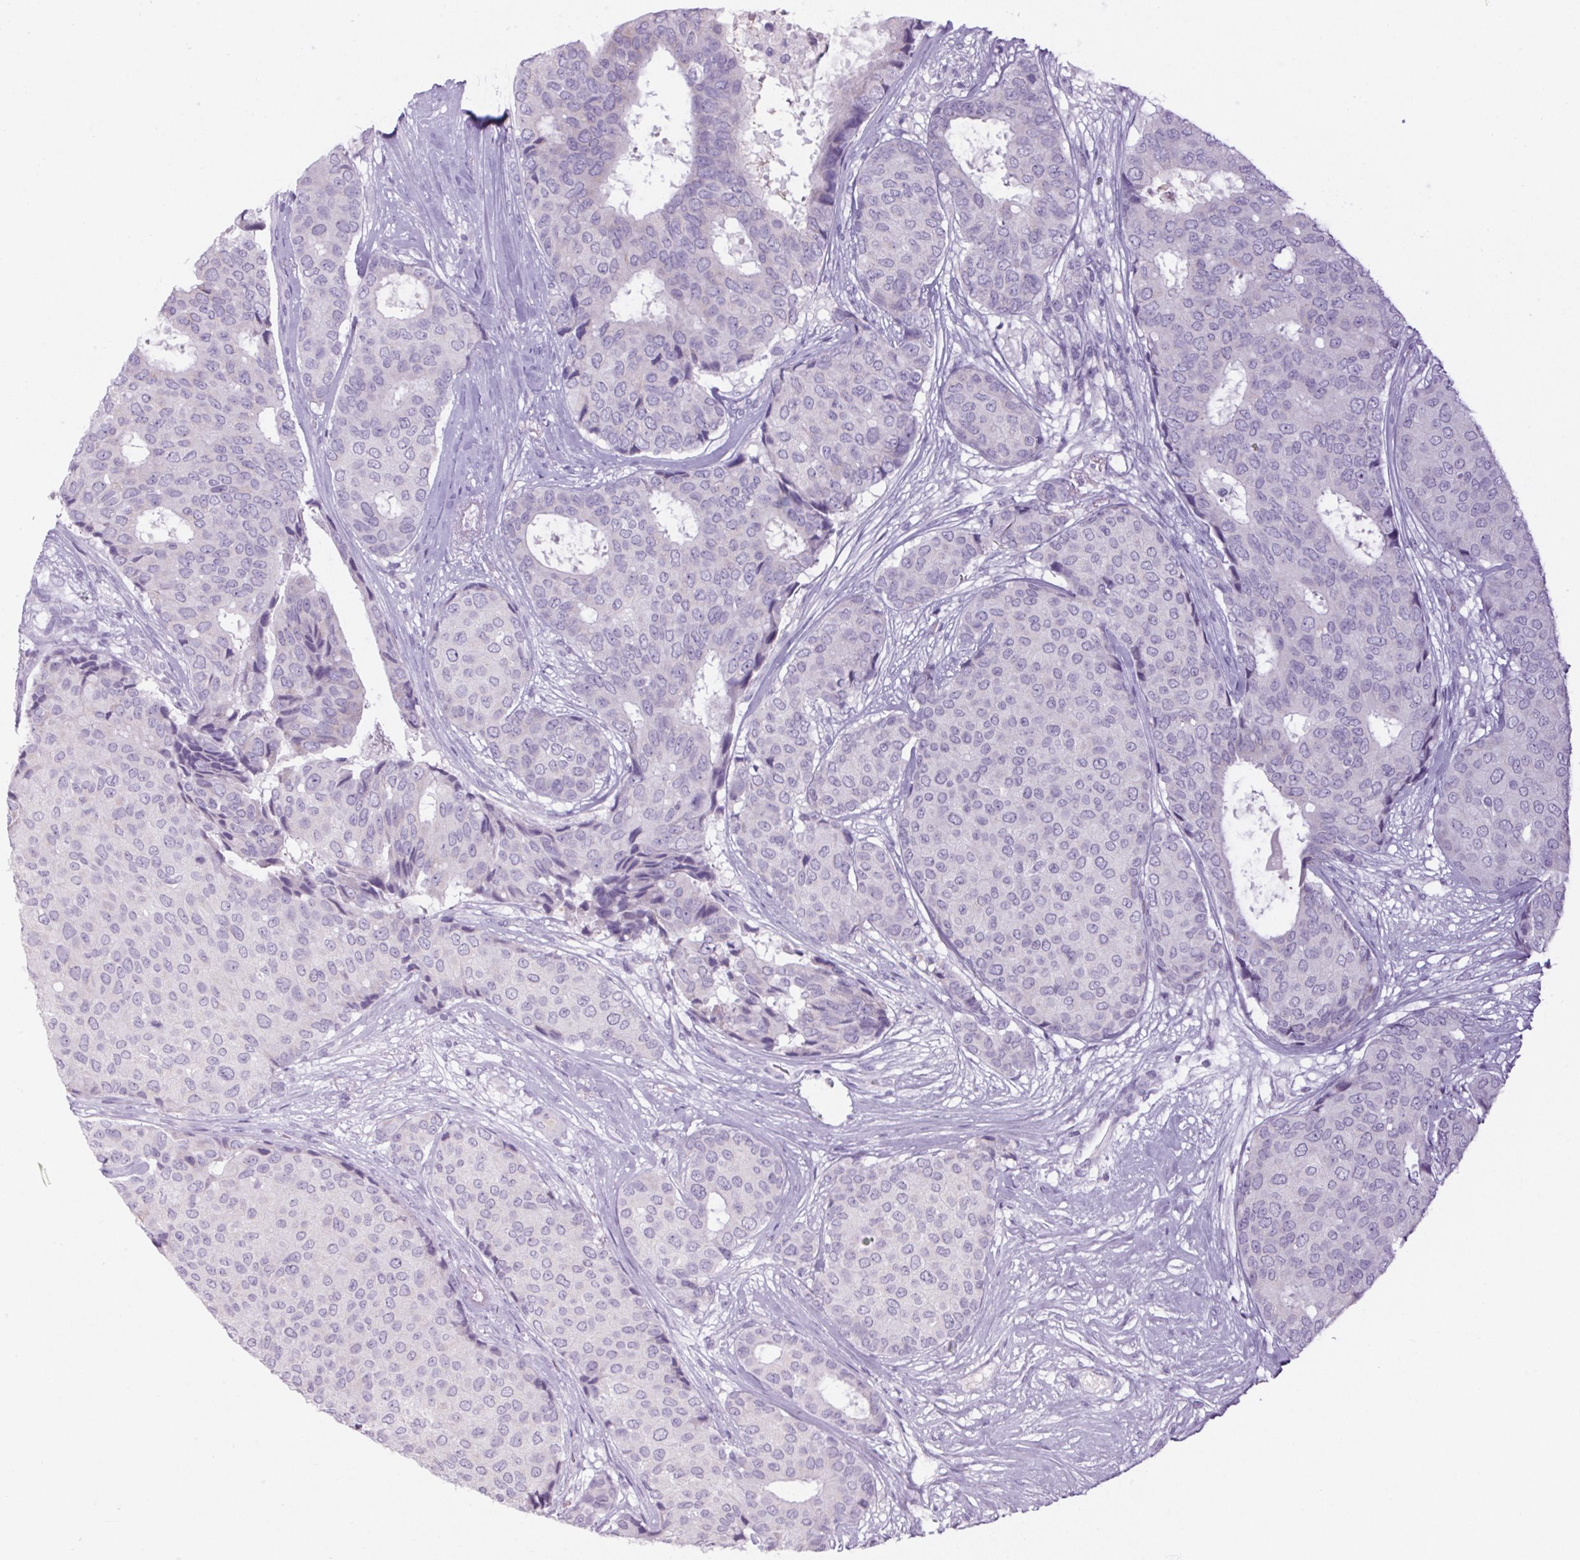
{"staining": {"intensity": "negative", "quantity": "none", "location": "none"}, "tissue": "breast cancer", "cell_type": "Tumor cells", "image_type": "cancer", "snomed": [{"axis": "morphology", "description": "Duct carcinoma"}, {"axis": "topography", "description": "Breast"}], "caption": "Immunohistochemistry photomicrograph of neoplastic tissue: breast invasive ductal carcinoma stained with DAB demonstrates no significant protein expression in tumor cells. (Immunohistochemistry (ihc), brightfield microscopy, high magnification).", "gene": "RPTN", "patient": {"sex": "female", "age": 75}}